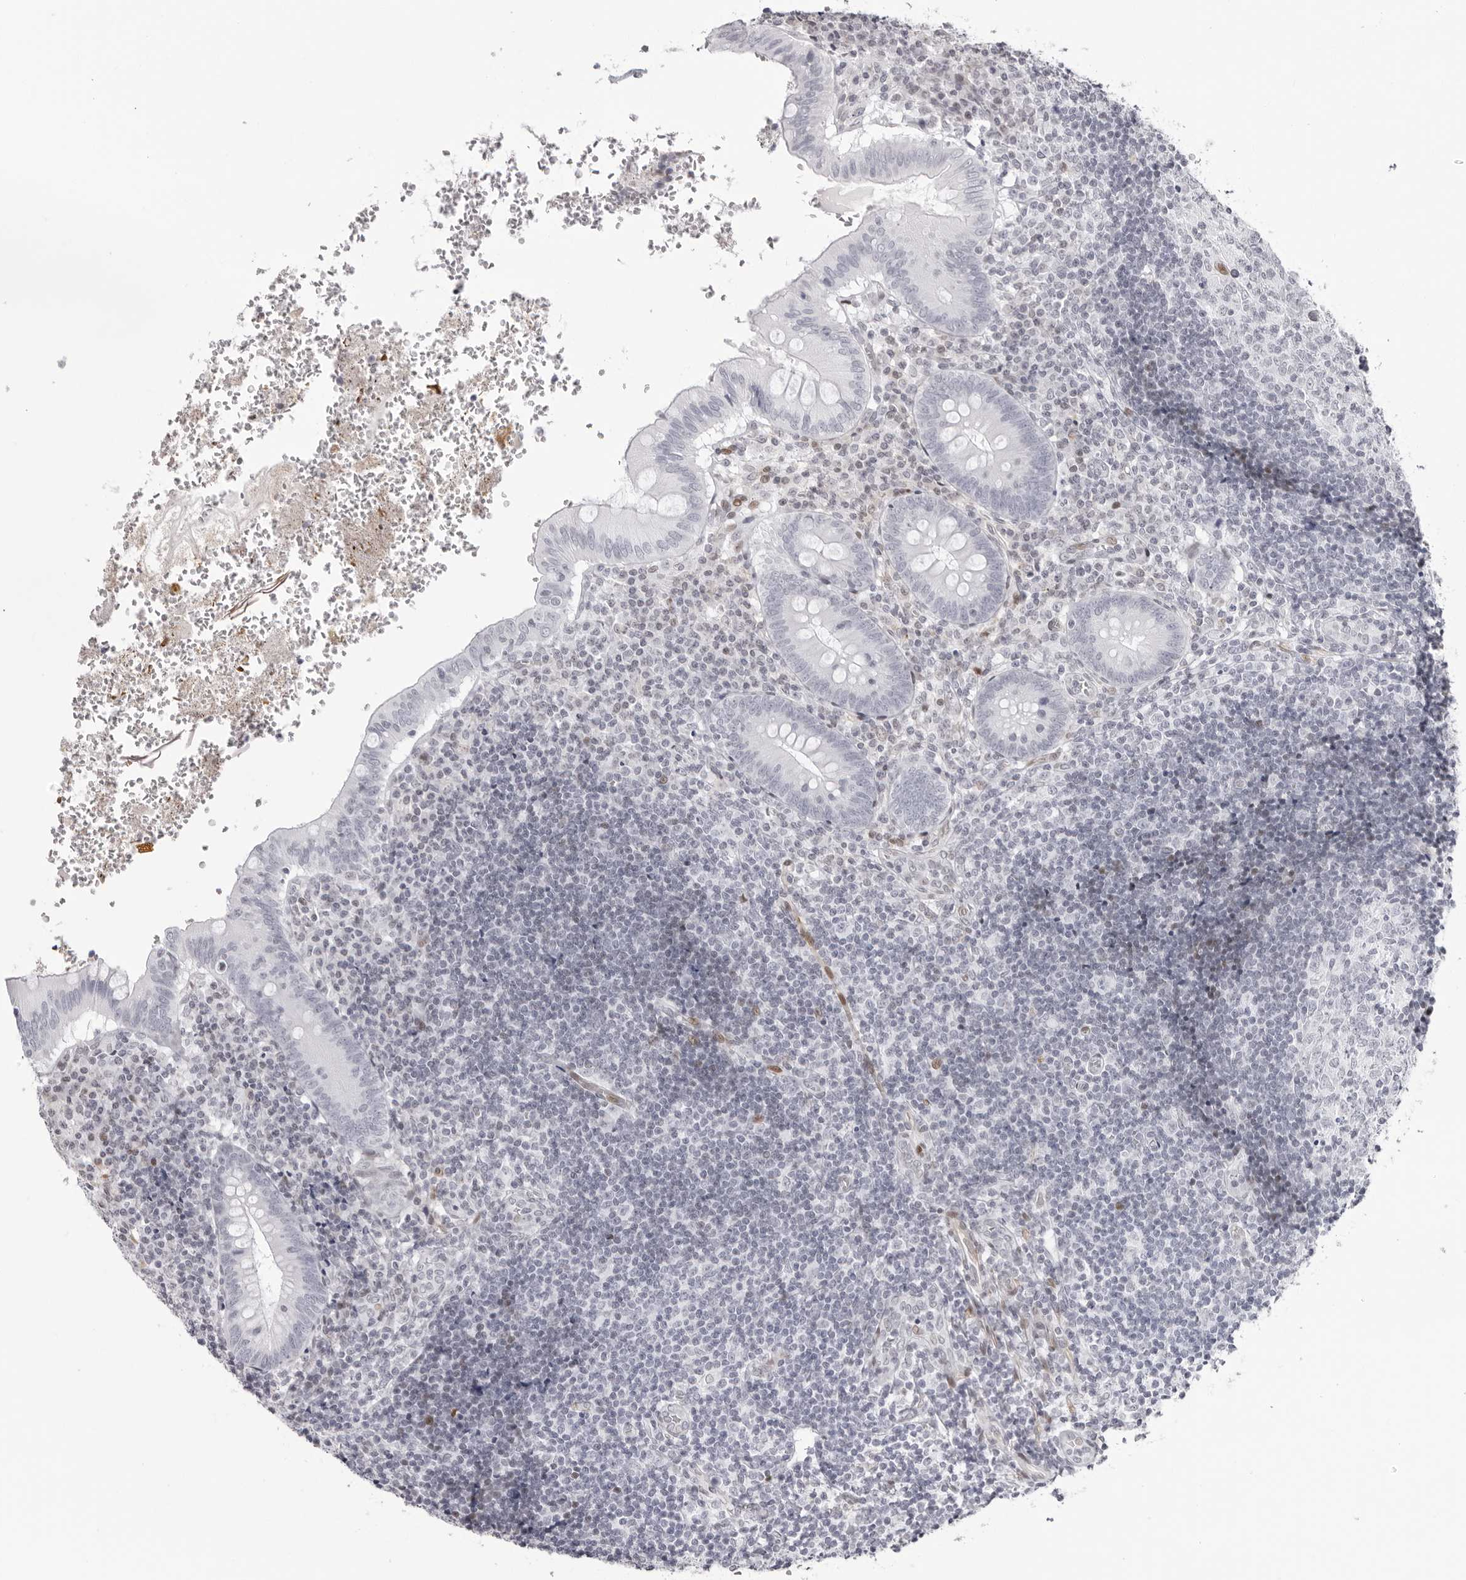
{"staining": {"intensity": "negative", "quantity": "none", "location": "none"}, "tissue": "appendix", "cell_type": "Glandular cells", "image_type": "normal", "snomed": [{"axis": "morphology", "description": "Normal tissue, NOS"}, {"axis": "topography", "description": "Appendix"}], "caption": "An image of human appendix is negative for staining in glandular cells. (DAB immunohistochemistry, high magnification).", "gene": "NTPCR", "patient": {"sex": "male", "age": 8}}